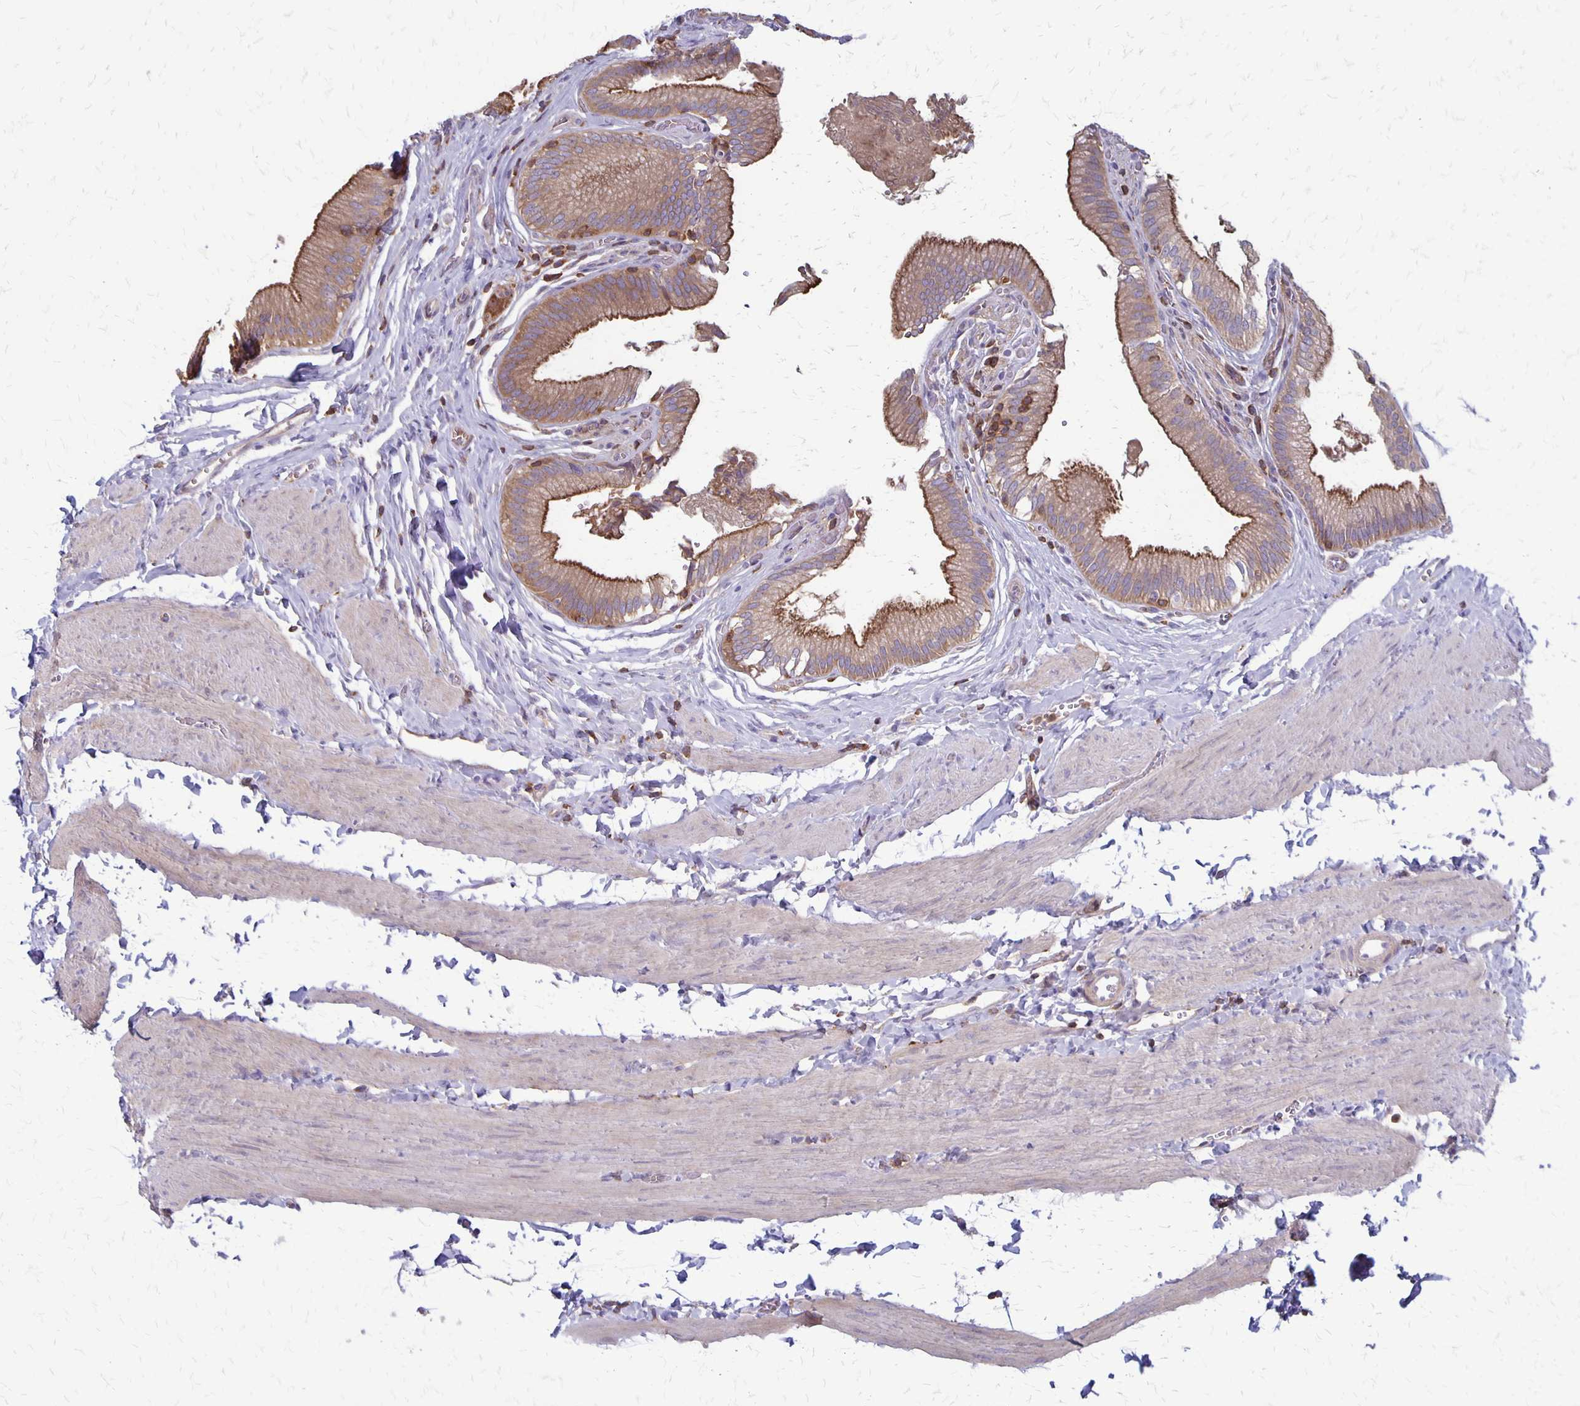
{"staining": {"intensity": "moderate", "quantity": ">75%", "location": "cytoplasmic/membranous"}, "tissue": "gallbladder", "cell_type": "Glandular cells", "image_type": "normal", "snomed": [{"axis": "morphology", "description": "Normal tissue, NOS"}, {"axis": "topography", "description": "Gallbladder"}, {"axis": "topography", "description": "Peripheral nerve tissue"}], "caption": "Gallbladder stained with a protein marker reveals moderate staining in glandular cells.", "gene": "SEPTIN5", "patient": {"sex": "male", "age": 17}}